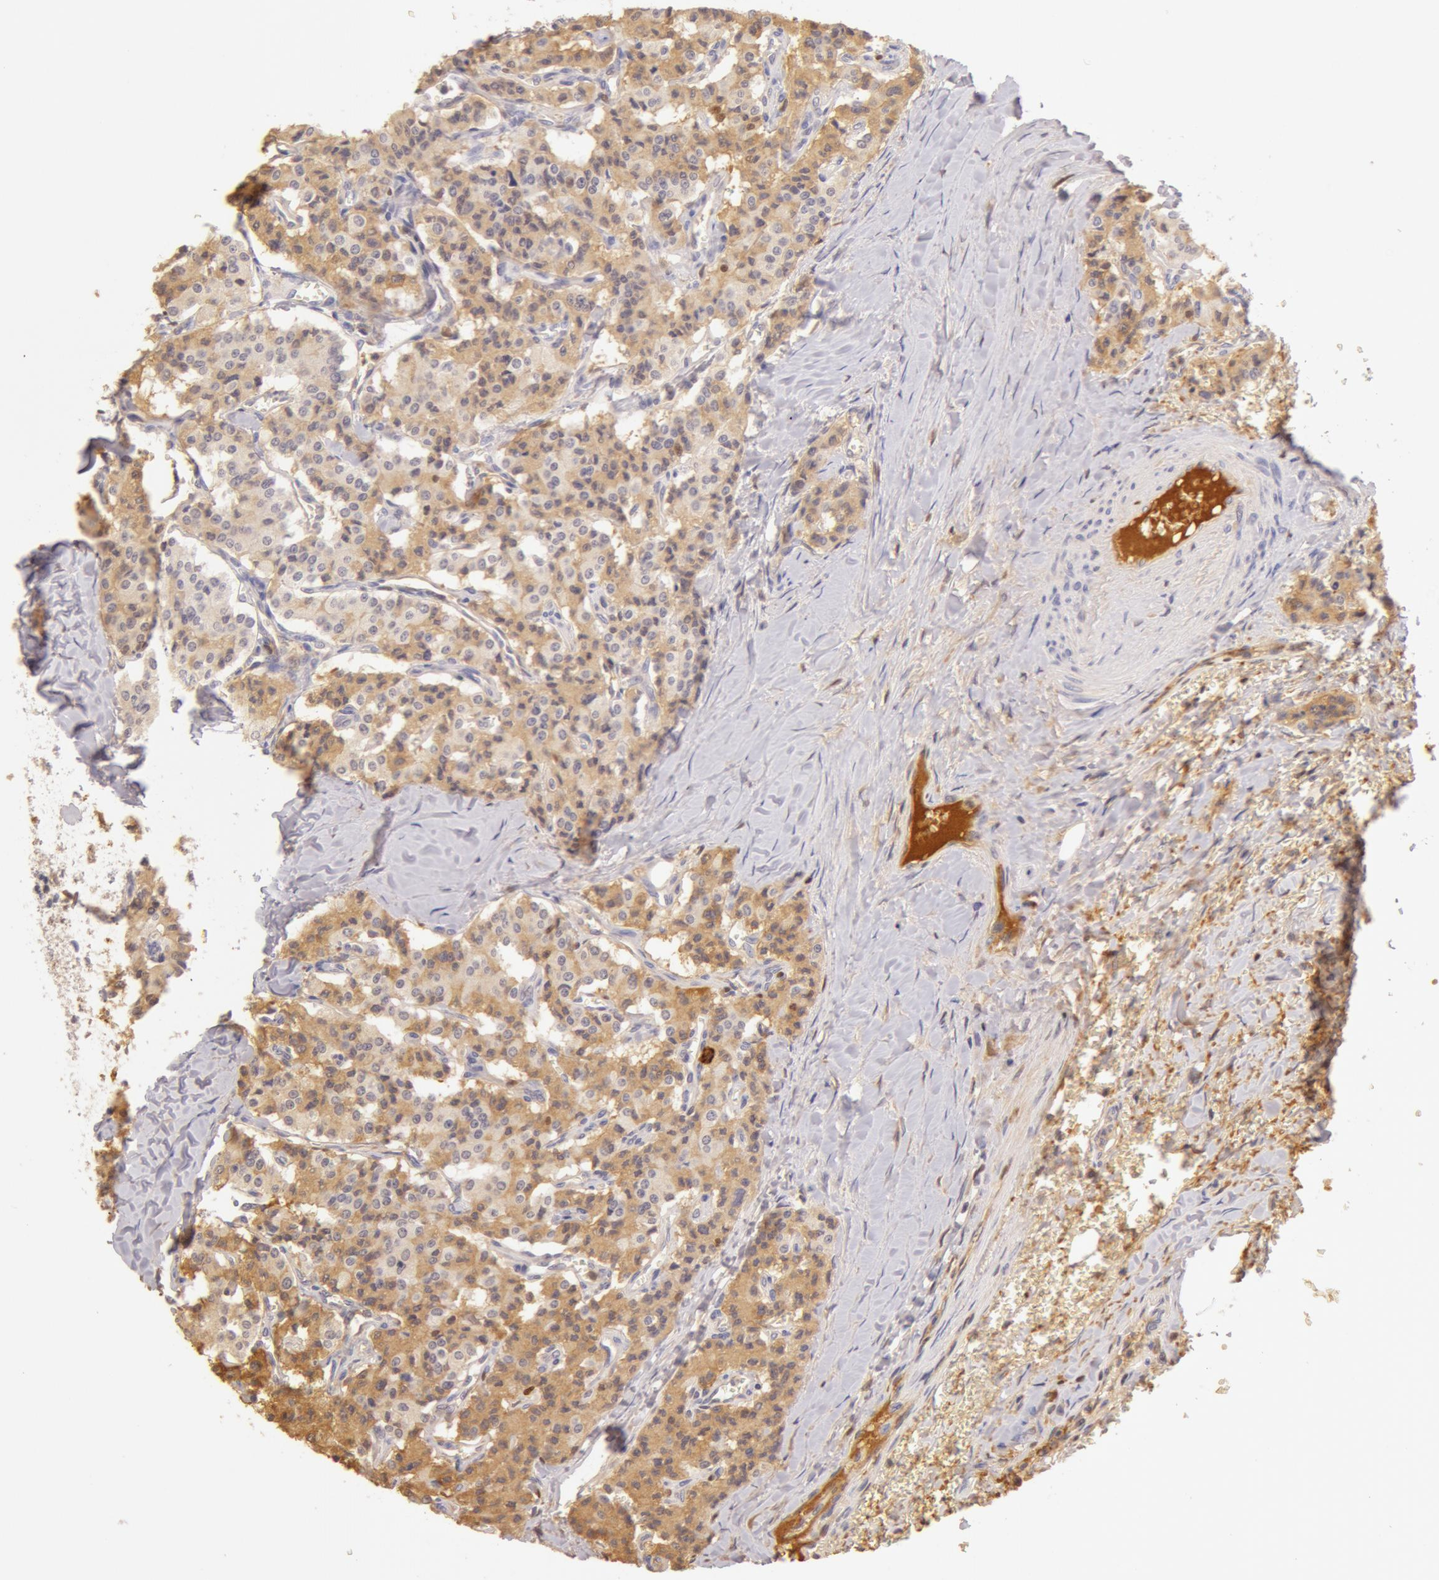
{"staining": {"intensity": "weak", "quantity": "25%-75%", "location": "cytoplasmic/membranous"}, "tissue": "carcinoid", "cell_type": "Tumor cells", "image_type": "cancer", "snomed": [{"axis": "morphology", "description": "Carcinoid, malignant, NOS"}, {"axis": "topography", "description": "Bronchus"}], "caption": "Malignant carcinoid stained with immunohistochemistry (IHC) displays weak cytoplasmic/membranous staining in approximately 25%-75% of tumor cells. Nuclei are stained in blue.", "gene": "AHSG", "patient": {"sex": "male", "age": 55}}